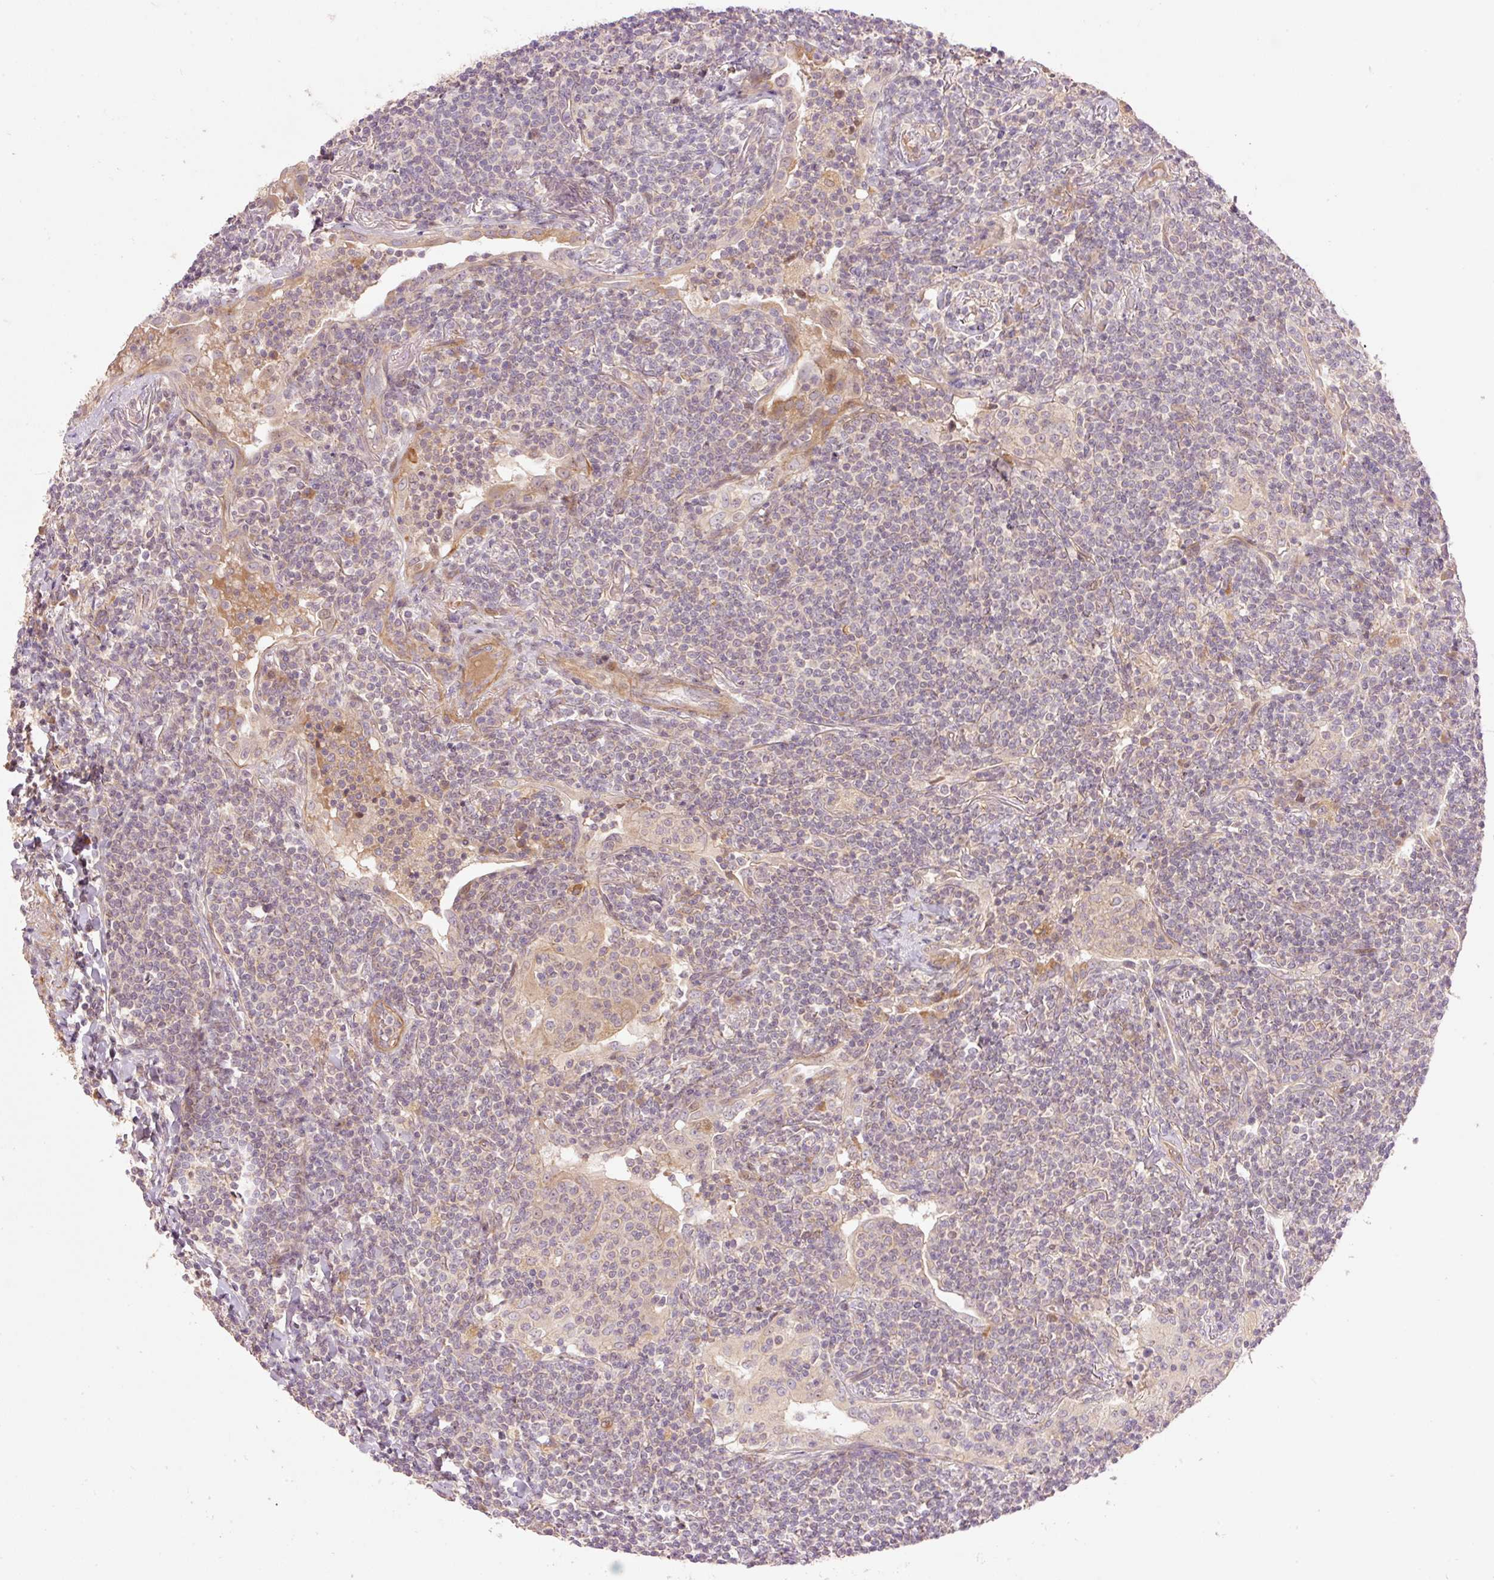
{"staining": {"intensity": "weak", "quantity": "<25%", "location": "cytoplasmic/membranous"}, "tissue": "lymphoma", "cell_type": "Tumor cells", "image_type": "cancer", "snomed": [{"axis": "morphology", "description": "Malignant lymphoma, non-Hodgkin's type, Low grade"}, {"axis": "topography", "description": "Lung"}], "caption": "Immunohistochemistry photomicrograph of neoplastic tissue: malignant lymphoma, non-Hodgkin's type (low-grade) stained with DAB displays no significant protein staining in tumor cells.", "gene": "SLC29A3", "patient": {"sex": "female", "age": 71}}